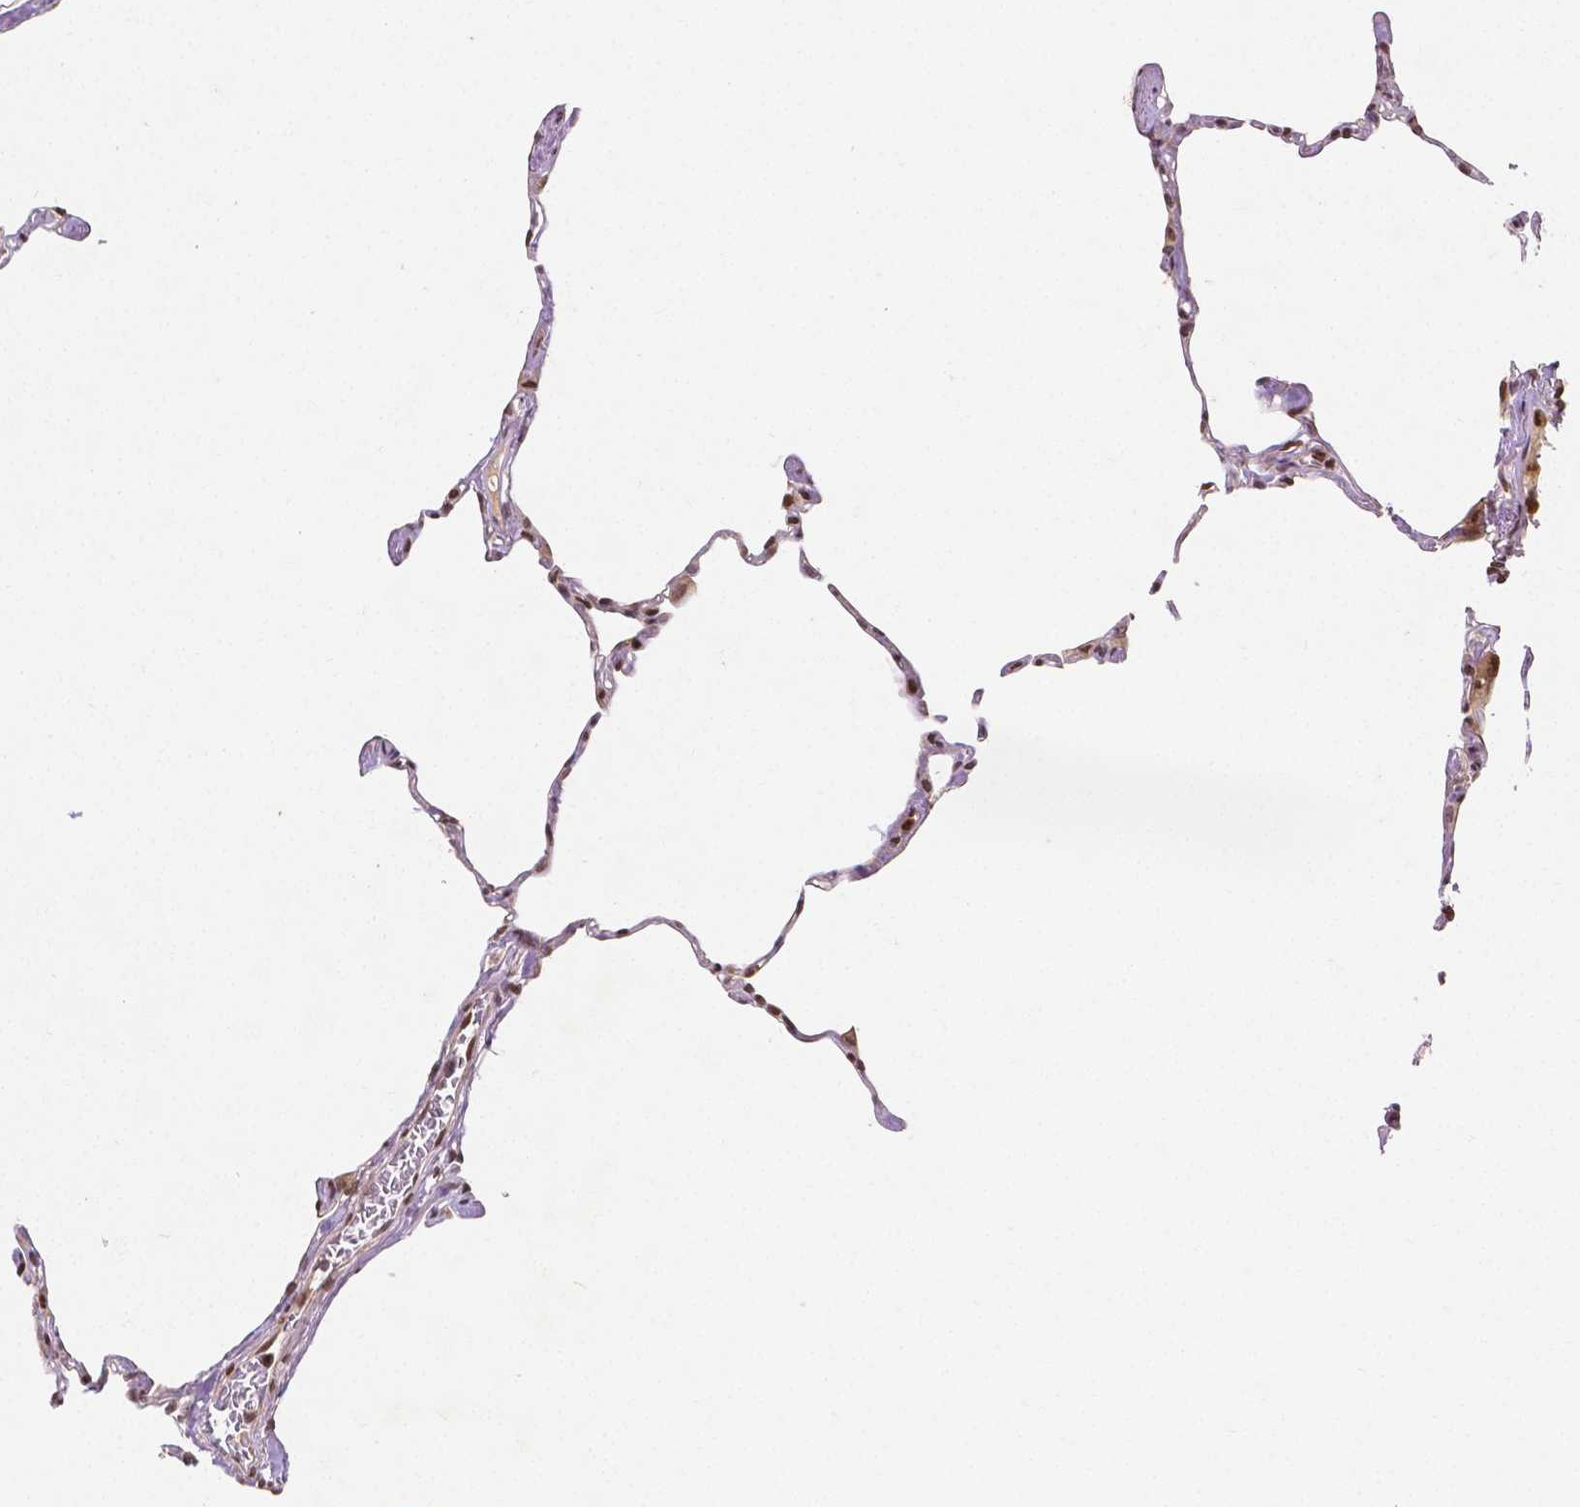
{"staining": {"intensity": "moderate", "quantity": ">75%", "location": "nuclear"}, "tissue": "lung", "cell_type": "Alveolar cells", "image_type": "normal", "snomed": [{"axis": "morphology", "description": "Normal tissue, NOS"}, {"axis": "topography", "description": "Lung"}], "caption": "Moderate nuclear staining for a protein is appreciated in approximately >75% of alveolar cells of benign lung using IHC.", "gene": "PTPN18", "patient": {"sex": "male", "age": 65}}